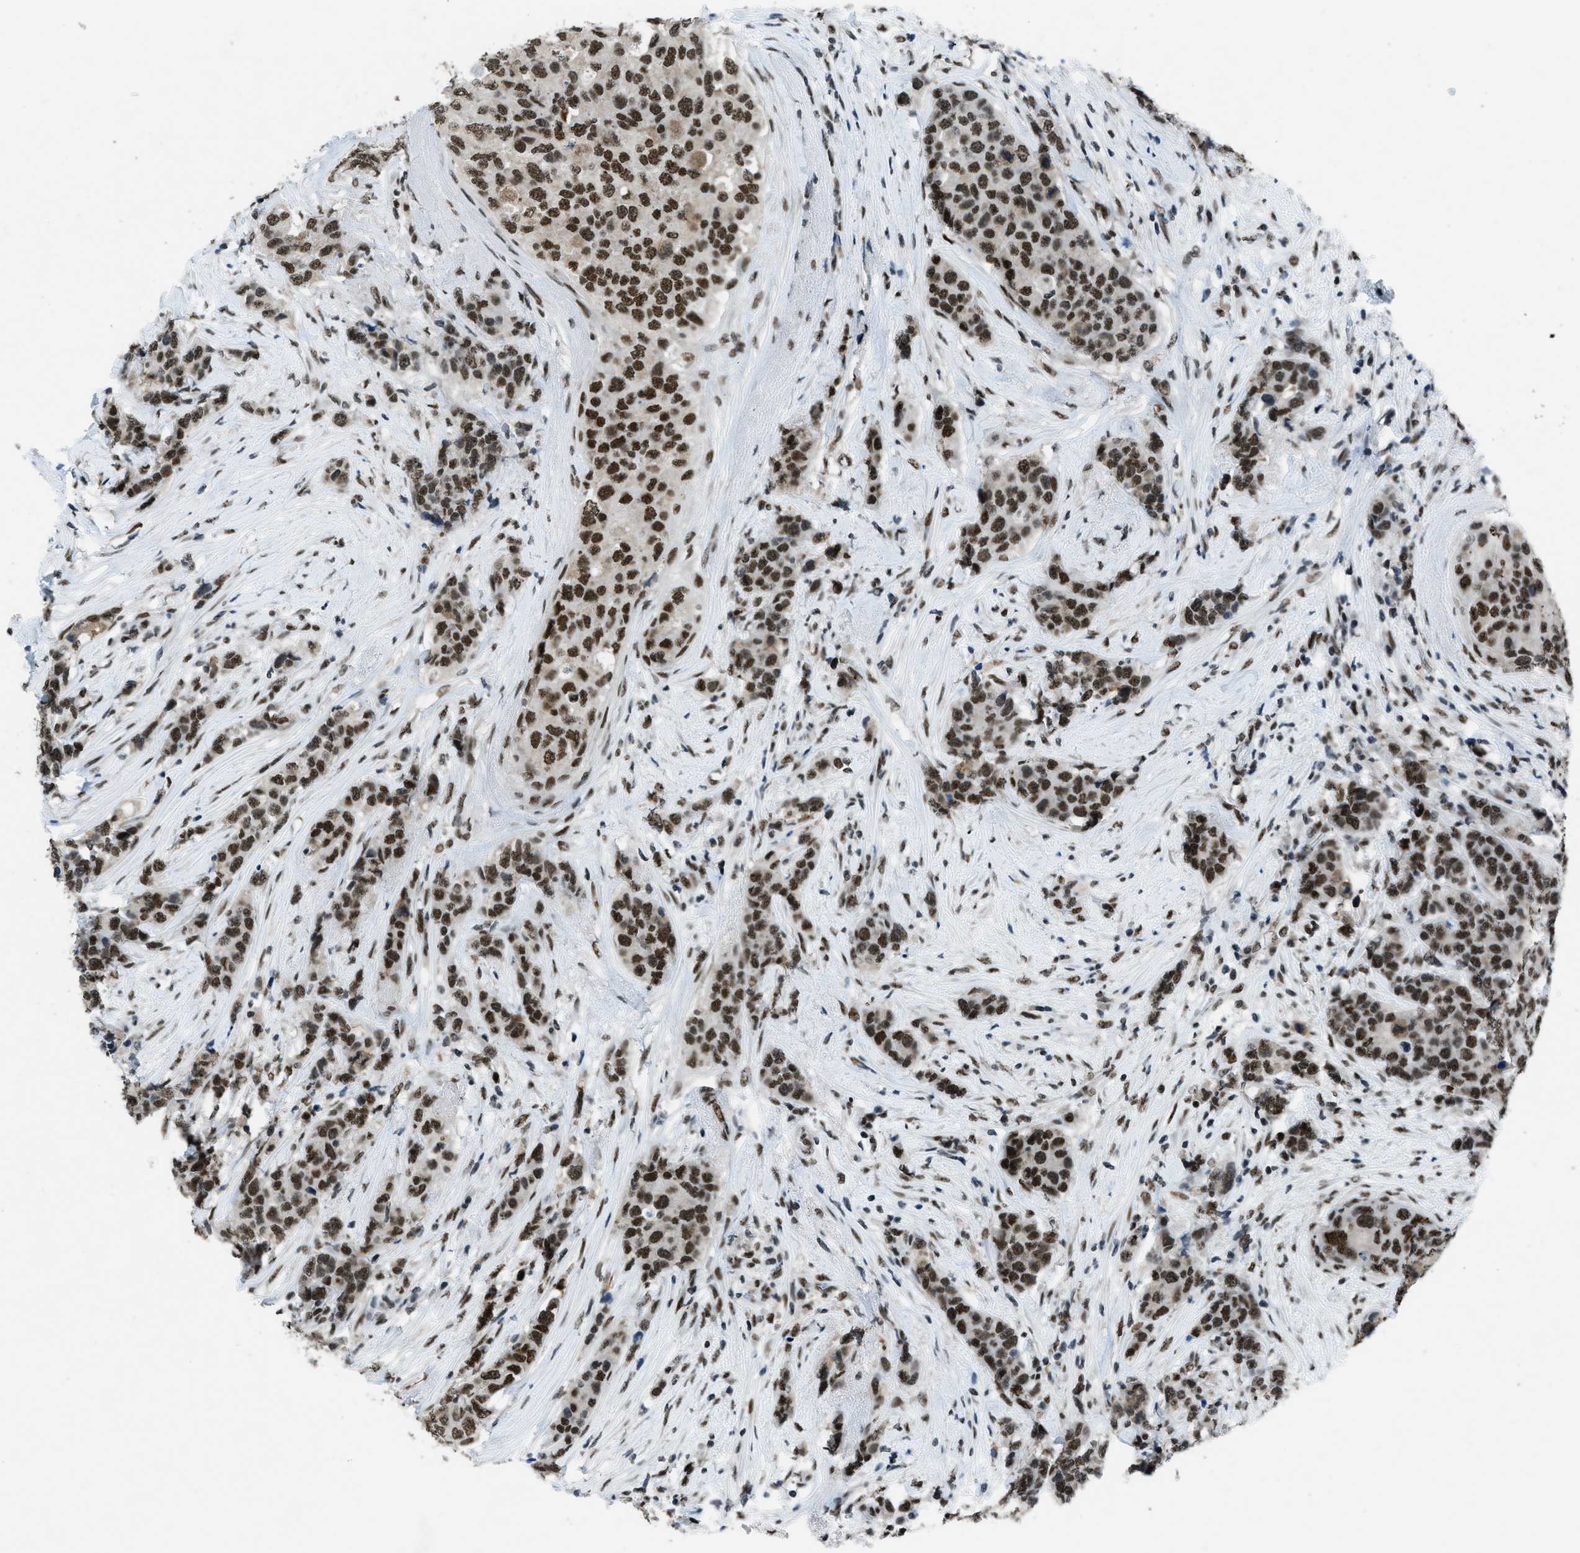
{"staining": {"intensity": "strong", "quantity": ">75%", "location": "nuclear"}, "tissue": "breast cancer", "cell_type": "Tumor cells", "image_type": "cancer", "snomed": [{"axis": "morphology", "description": "Lobular carcinoma"}, {"axis": "topography", "description": "Breast"}], "caption": "A histopathology image of breast cancer stained for a protein shows strong nuclear brown staining in tumor cells.", "gene": "GATAD2B", "patient": {"sex": "female", "age": 59}}